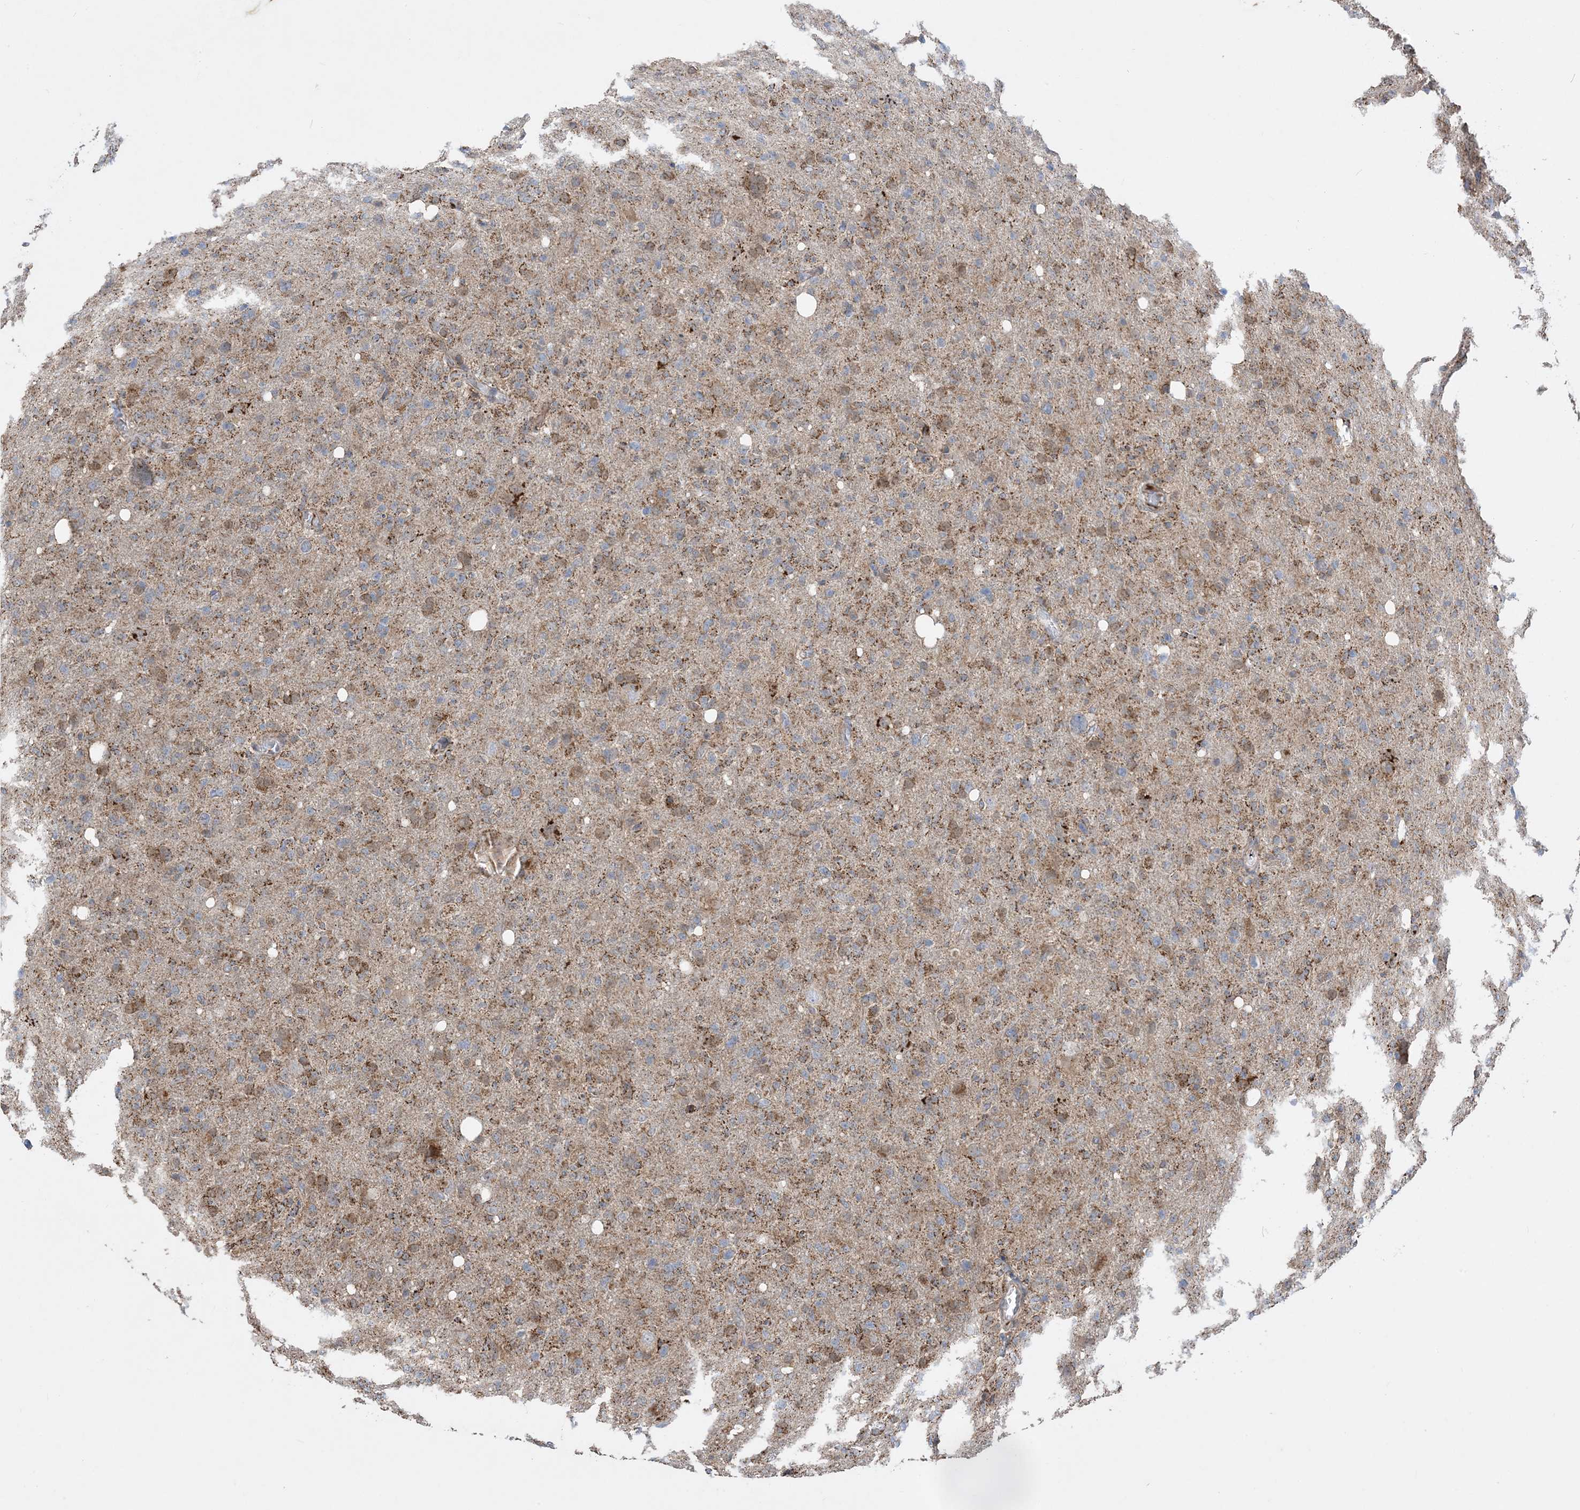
{"staining": {"intensity": "weak", "quantity": "<25%", "location": "cytoplasmic/membranous"}, "tissue": "glioma", "cell_type": "Tumor cells", "image_type": "cancer", "snomed": [{"axis": "morphology", "description": "Glioma, malignant, High grade"}, {"axis": "topography", "description": "Brain"}], "caption": "A micrograph of glioma stained for a protein shows no brown staining in tumor cells.", "gene": "ECHDC1", "patient": {"sex": "female", "age": 57}}